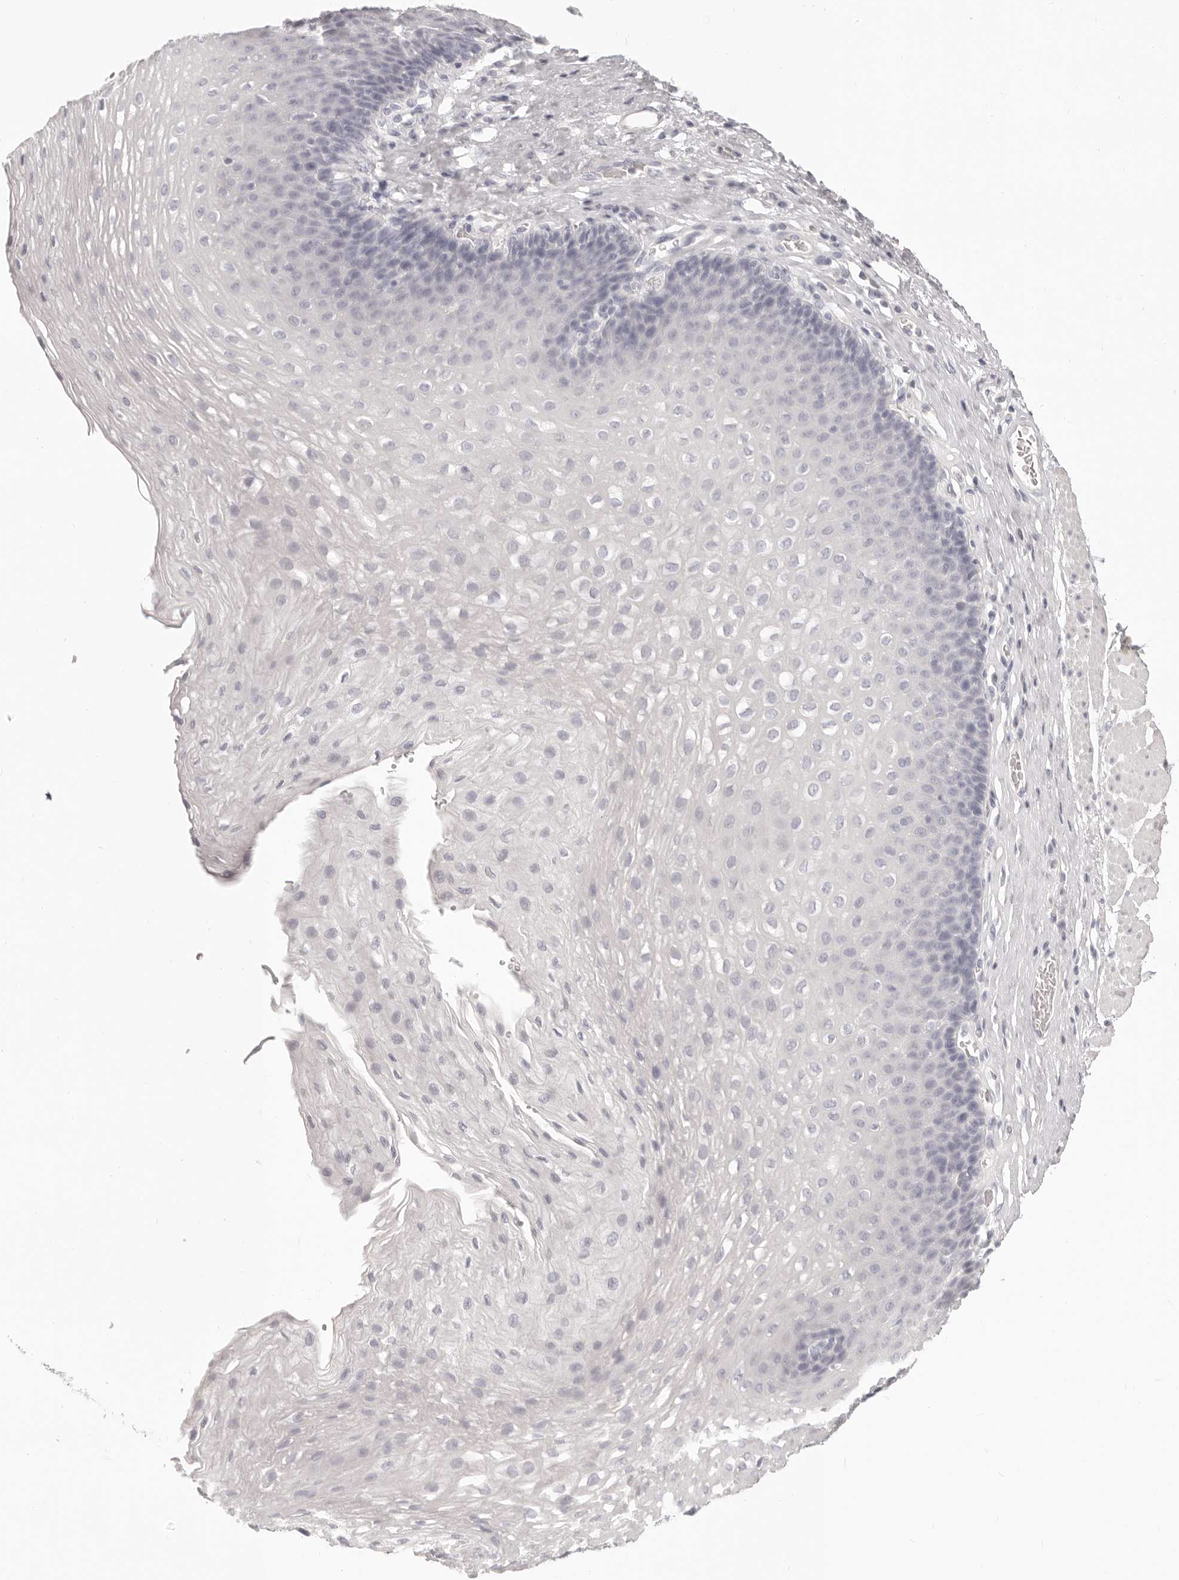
{"staining": {"intensity": "negative", "quantity": "none", "location": "none"}, "tissue": "esophagus", "cell_type": "Squamous epithelial cells", "image_type": "normal", "snomed": [{"axis": "morphology", "description": "Normal tissue, NOS"}, {"axis": "topography", "description": "Esophagus"}], "caption": "High magnification brightfield microscopy of benign esophagus stained with DAB (brown) and counterstained with hematoxylin (blue): squamous epithelial cells show no significant positivity. (DAB (3,3'-diaminobenzidine) IHC visualized using brightfield microscopy, high magnification).", "gene": "FABP1", "patient": {"sex": "female", "age": 66}}